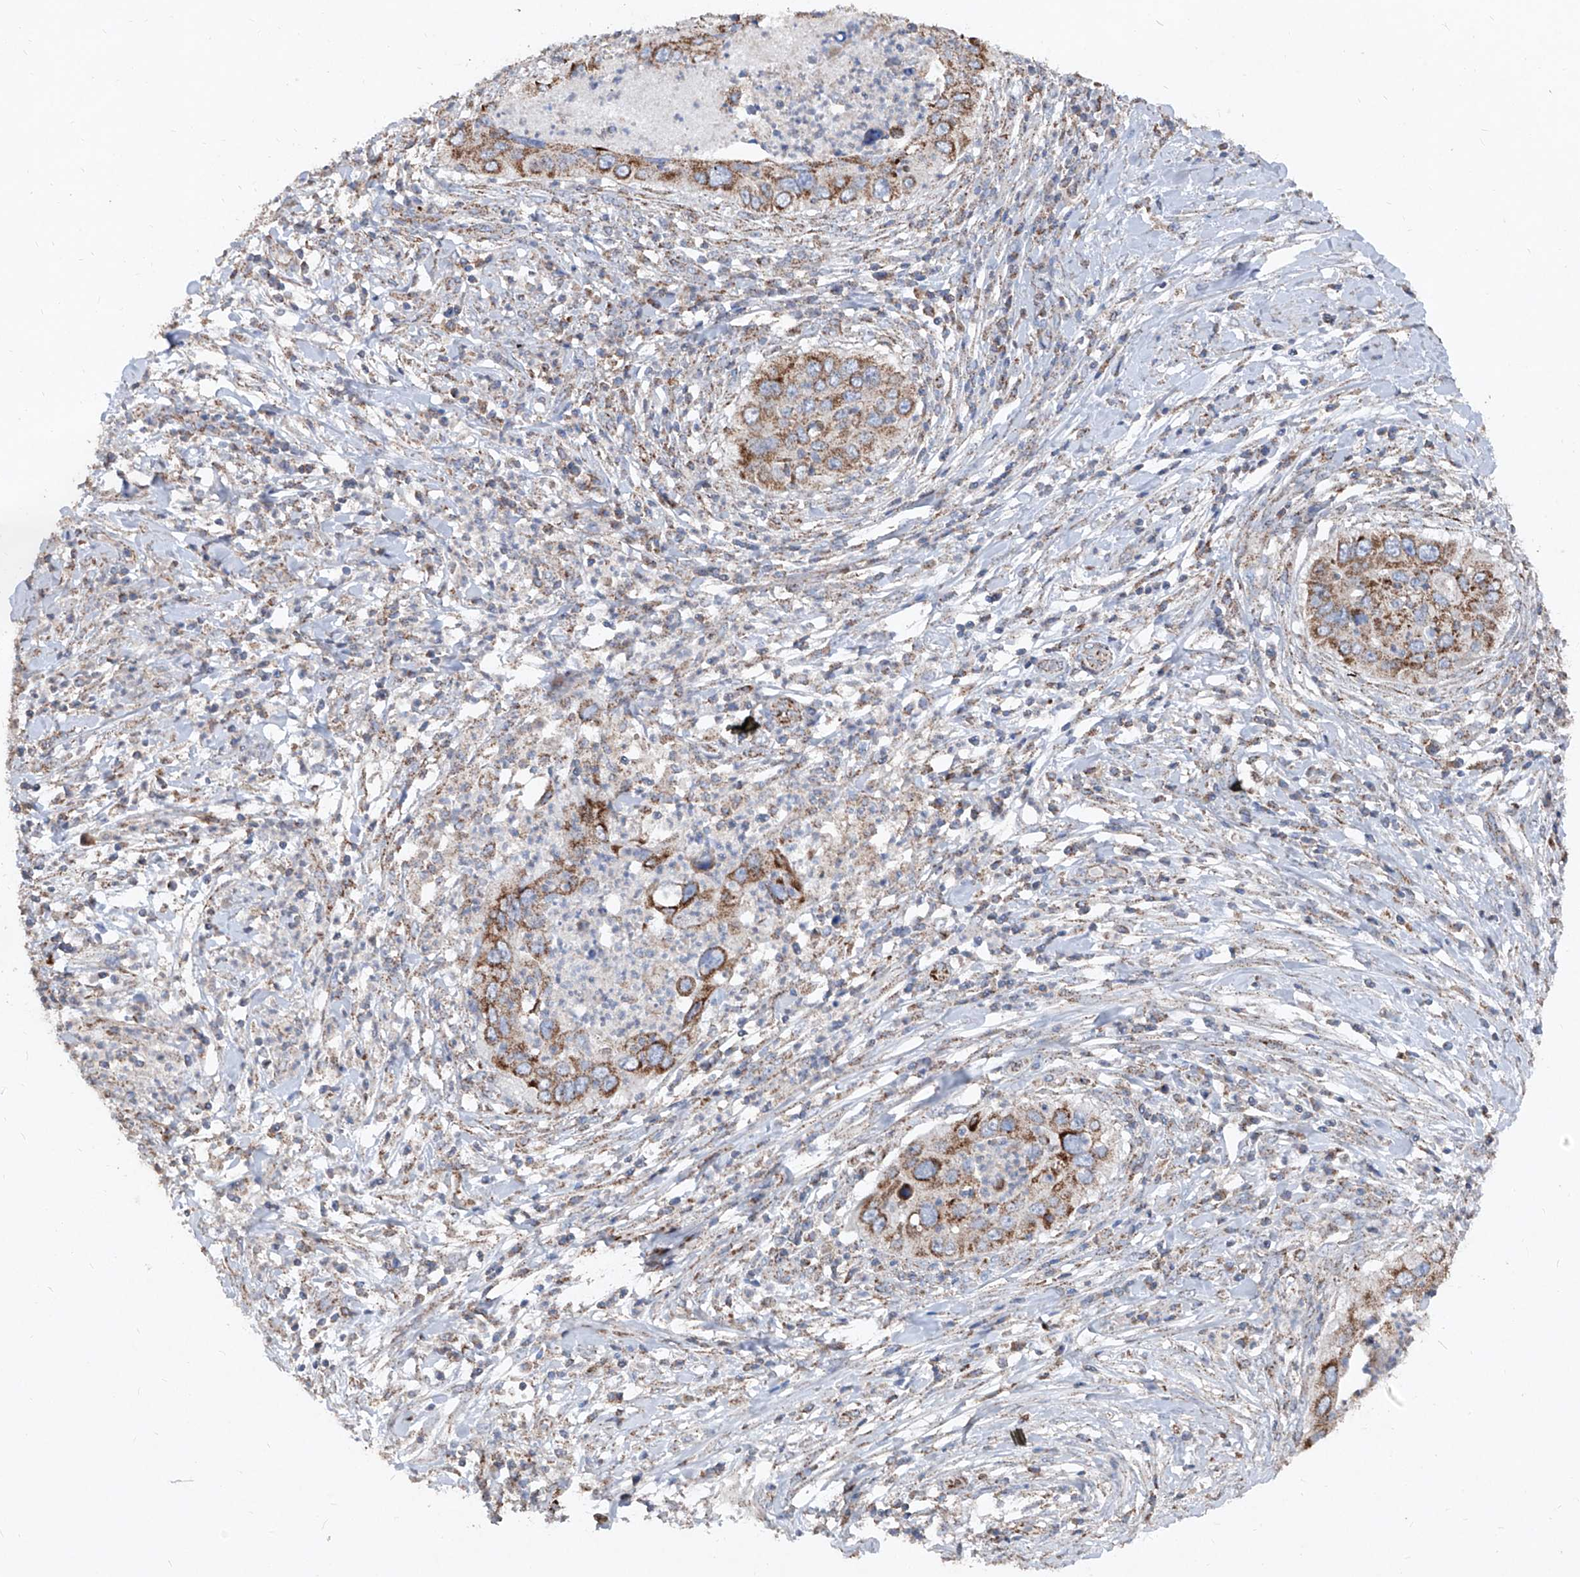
{"staining": {"intensity": "moderate", "quantity": "25%-75%", "location": "cytoplasmic/membranous"}, "tissue": "cervical cancer", "cell_type": "Tumor cells", "image_type": "cancer", "snomed": [{"axis": "morphology", "description": "Squamous cell carcinoma, NOS"}, {"axis": "topography", "description": "Cervix"}], "caption": "There is medium levels of moderate cytoplasmic/membranous expression in tumor cells of cervical cancer, as demonstrated by immunohistochemical staining (brown color).", "gene": "ABCD3", "patient": {"sex": "female", "age": 38}}